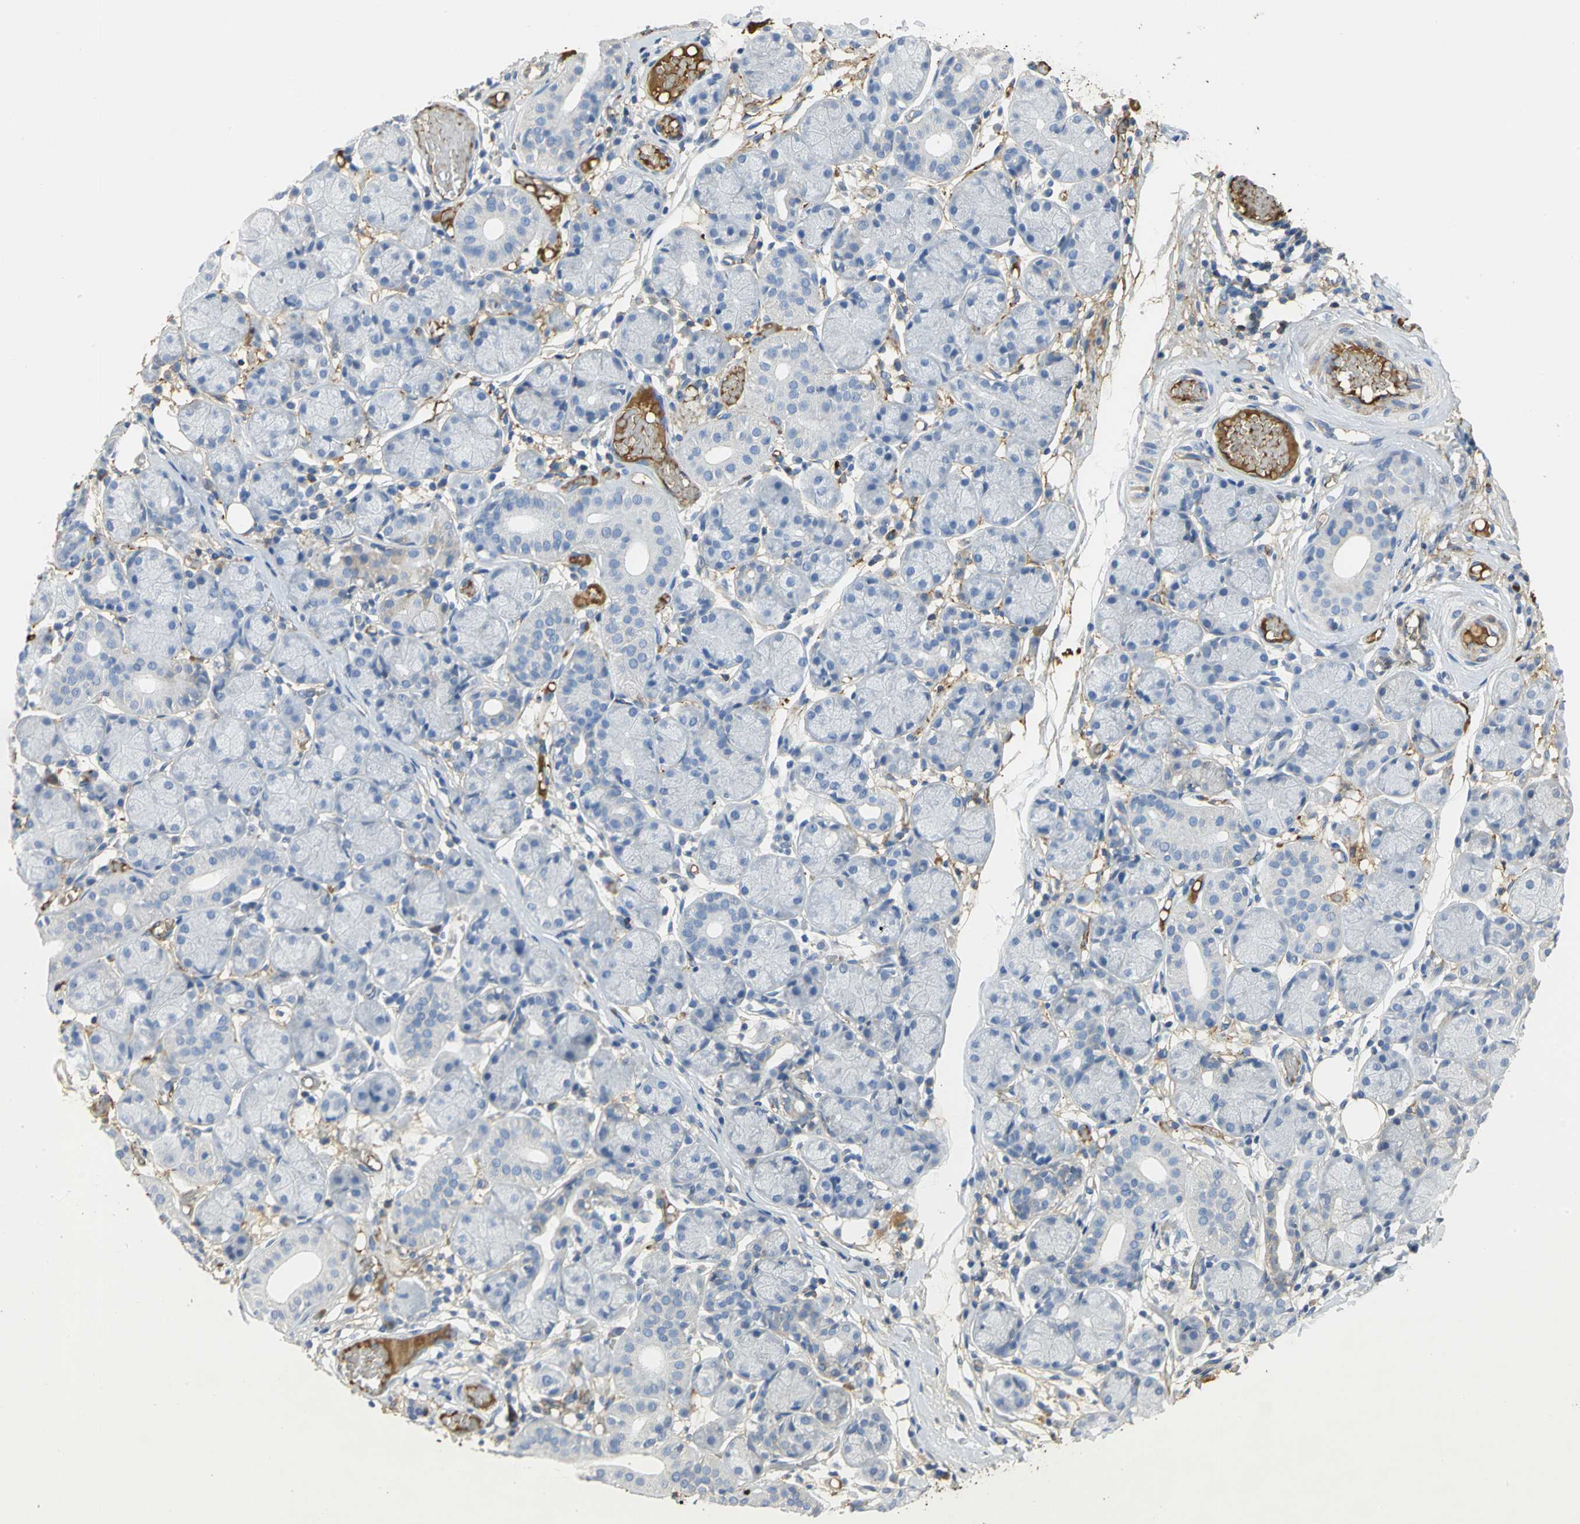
{"staining": {"intensity": "negative", "quantity": "none", "location": "none"}, "tissue": "salivary gland", "cell_type": "Glandular cells", "image_type": "normal", "snomed": [{"axis": "morphology", "description": "Normal tissue, NOS"}, {"axis": "topography", "description": "Salivary gland"}], "caption": "Glandular cells are negative for brown protein staining in normal salivary gland. (DAB immunohistochemistry with hematoxylin counter stain).", "gene": "GYG2", "patient": {"sex": "female", "age": 24}}